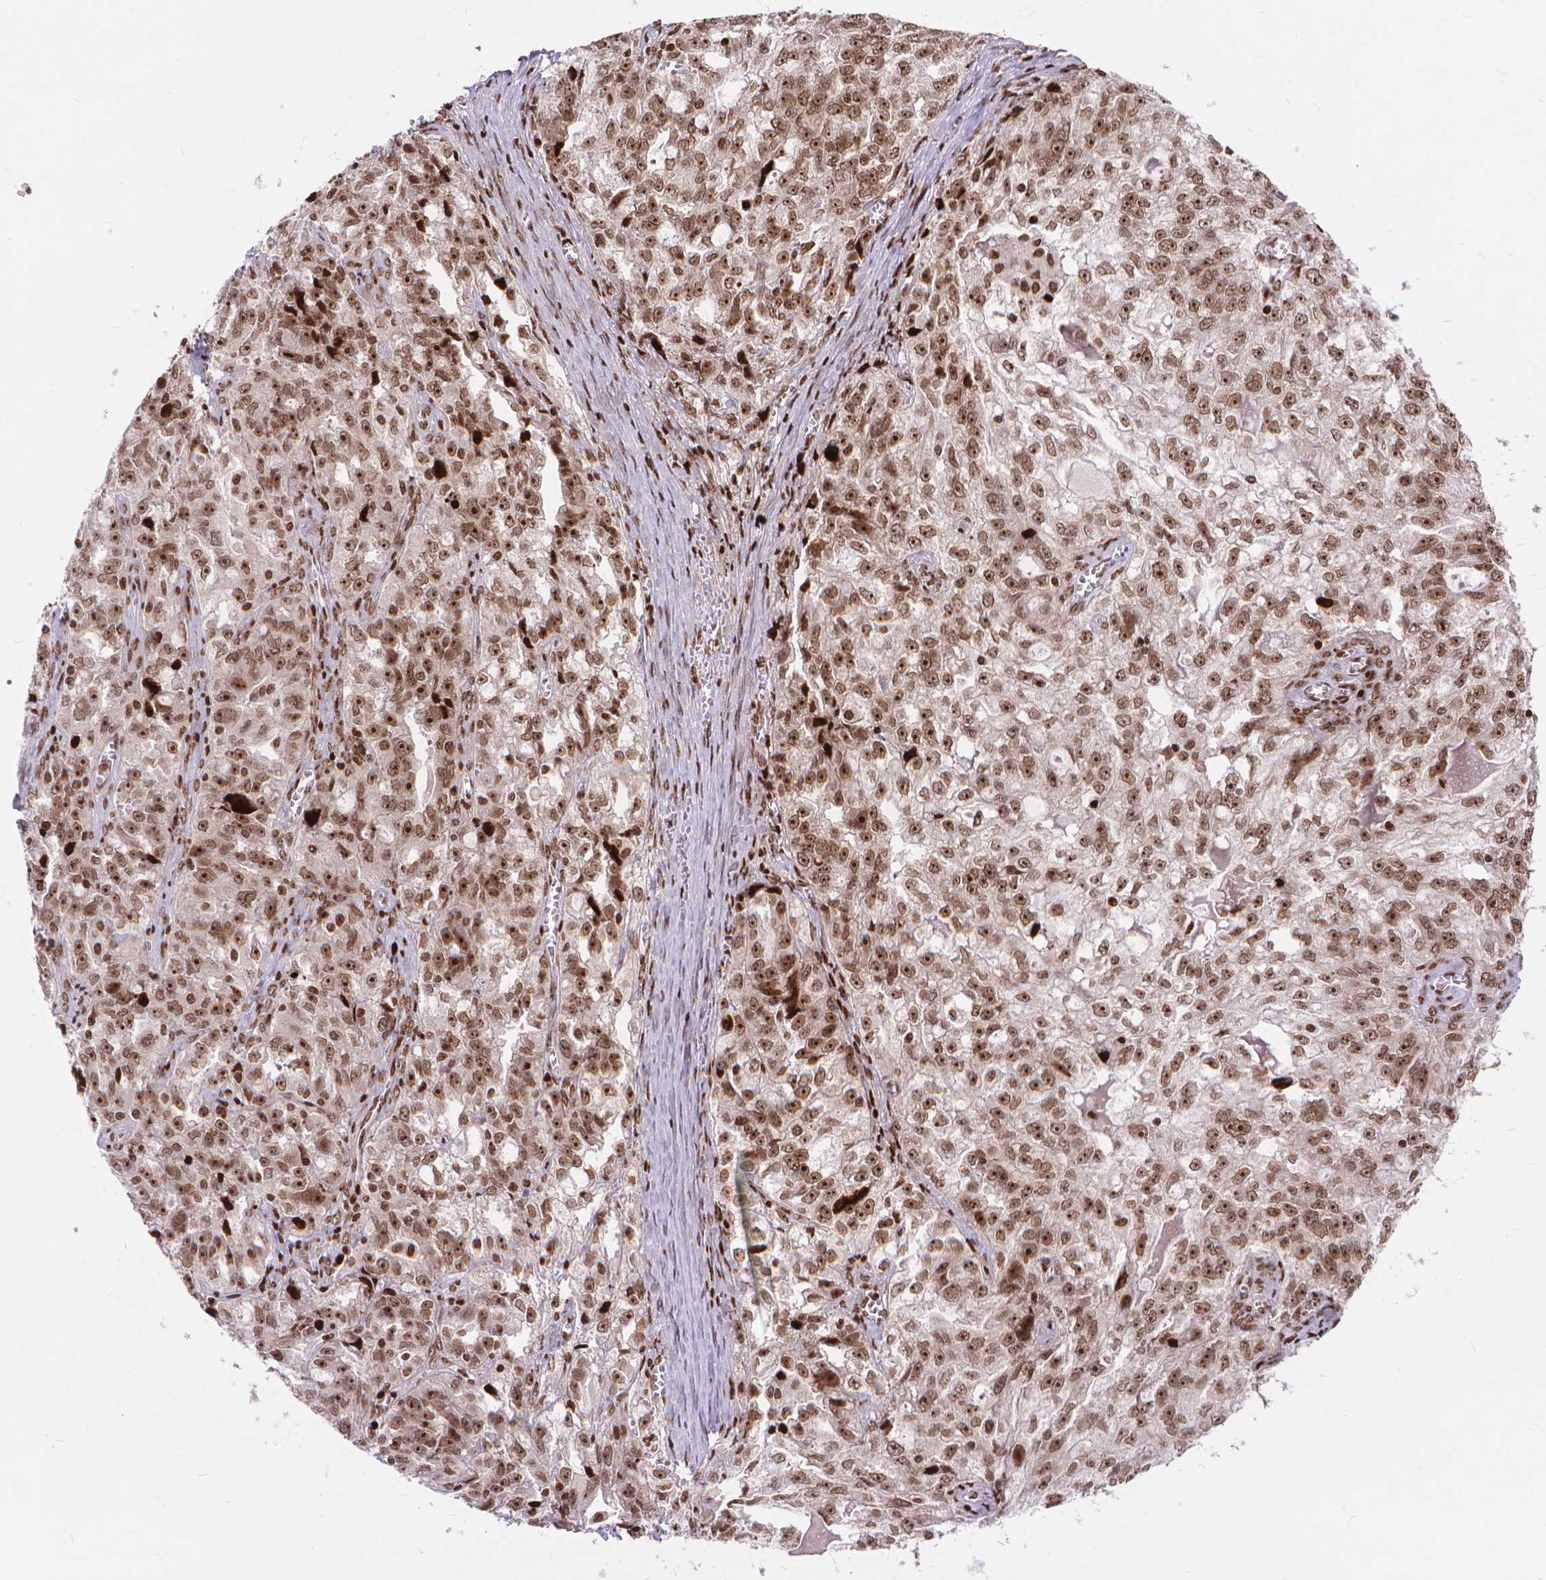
{"staining": {"intensity": "moderate", "quantity": ">75%", "location": "nuclear"}, "tissue": "ovarian cancer", "cell_type": "Tumor cells", "image_type": "cancer", "snomed": [{"axis": "morphology", "description": "Cystadenocarcinoma, serous, NOS"}, {"axis": "topography", "description": "Ovary"}], "caption": "Protein staining by immunohistochemistry reveals moderate nuclear expression in about >75% of tumor cells in serous cystadenocarcinoma (ovarian).", "gene": "AMER1", "patient": {"sex": "female", "age": 51}}